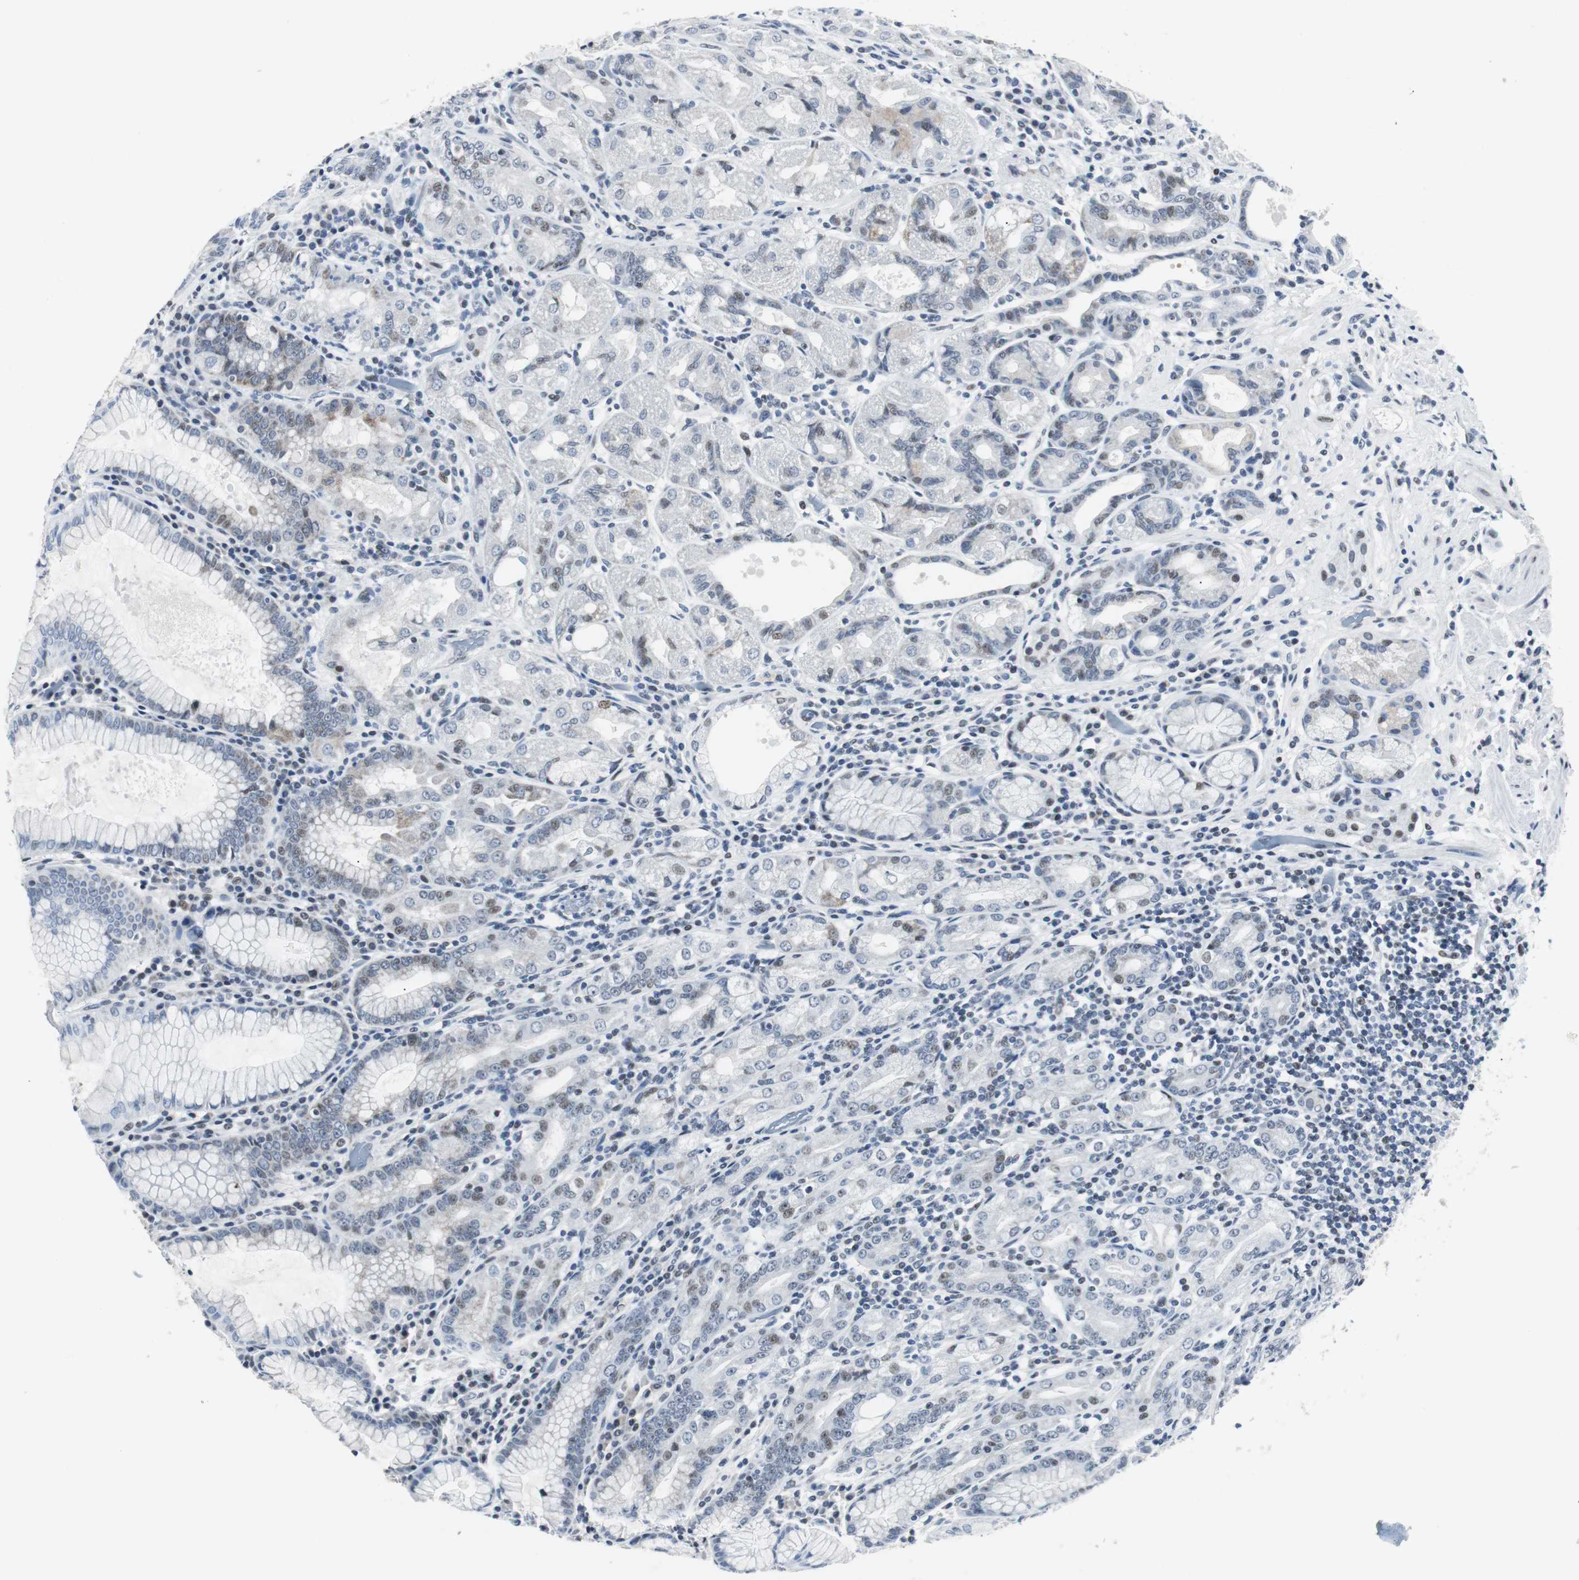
{"staining": {"intensity": "weak", "quantity": "25%-75%", "location": "cytoplasmic/membranous,nuclear"}, "tissue": "stomach", "cell_type": "Glandular cells", "image_type": "normal", "snomed": [{"axis": "morphology", "description": "Normal tissue, NOS"}, {"axis": "topography", "description": "Stomach, lower"}], "caption": "Protein analysis of benign stomach shows weak cytoplasmic/membranous,nuclear staining in approximately 25%-75% of glandular cells.", "gene": "MTA1", "patient": {"sex": "female", "age": 76}}